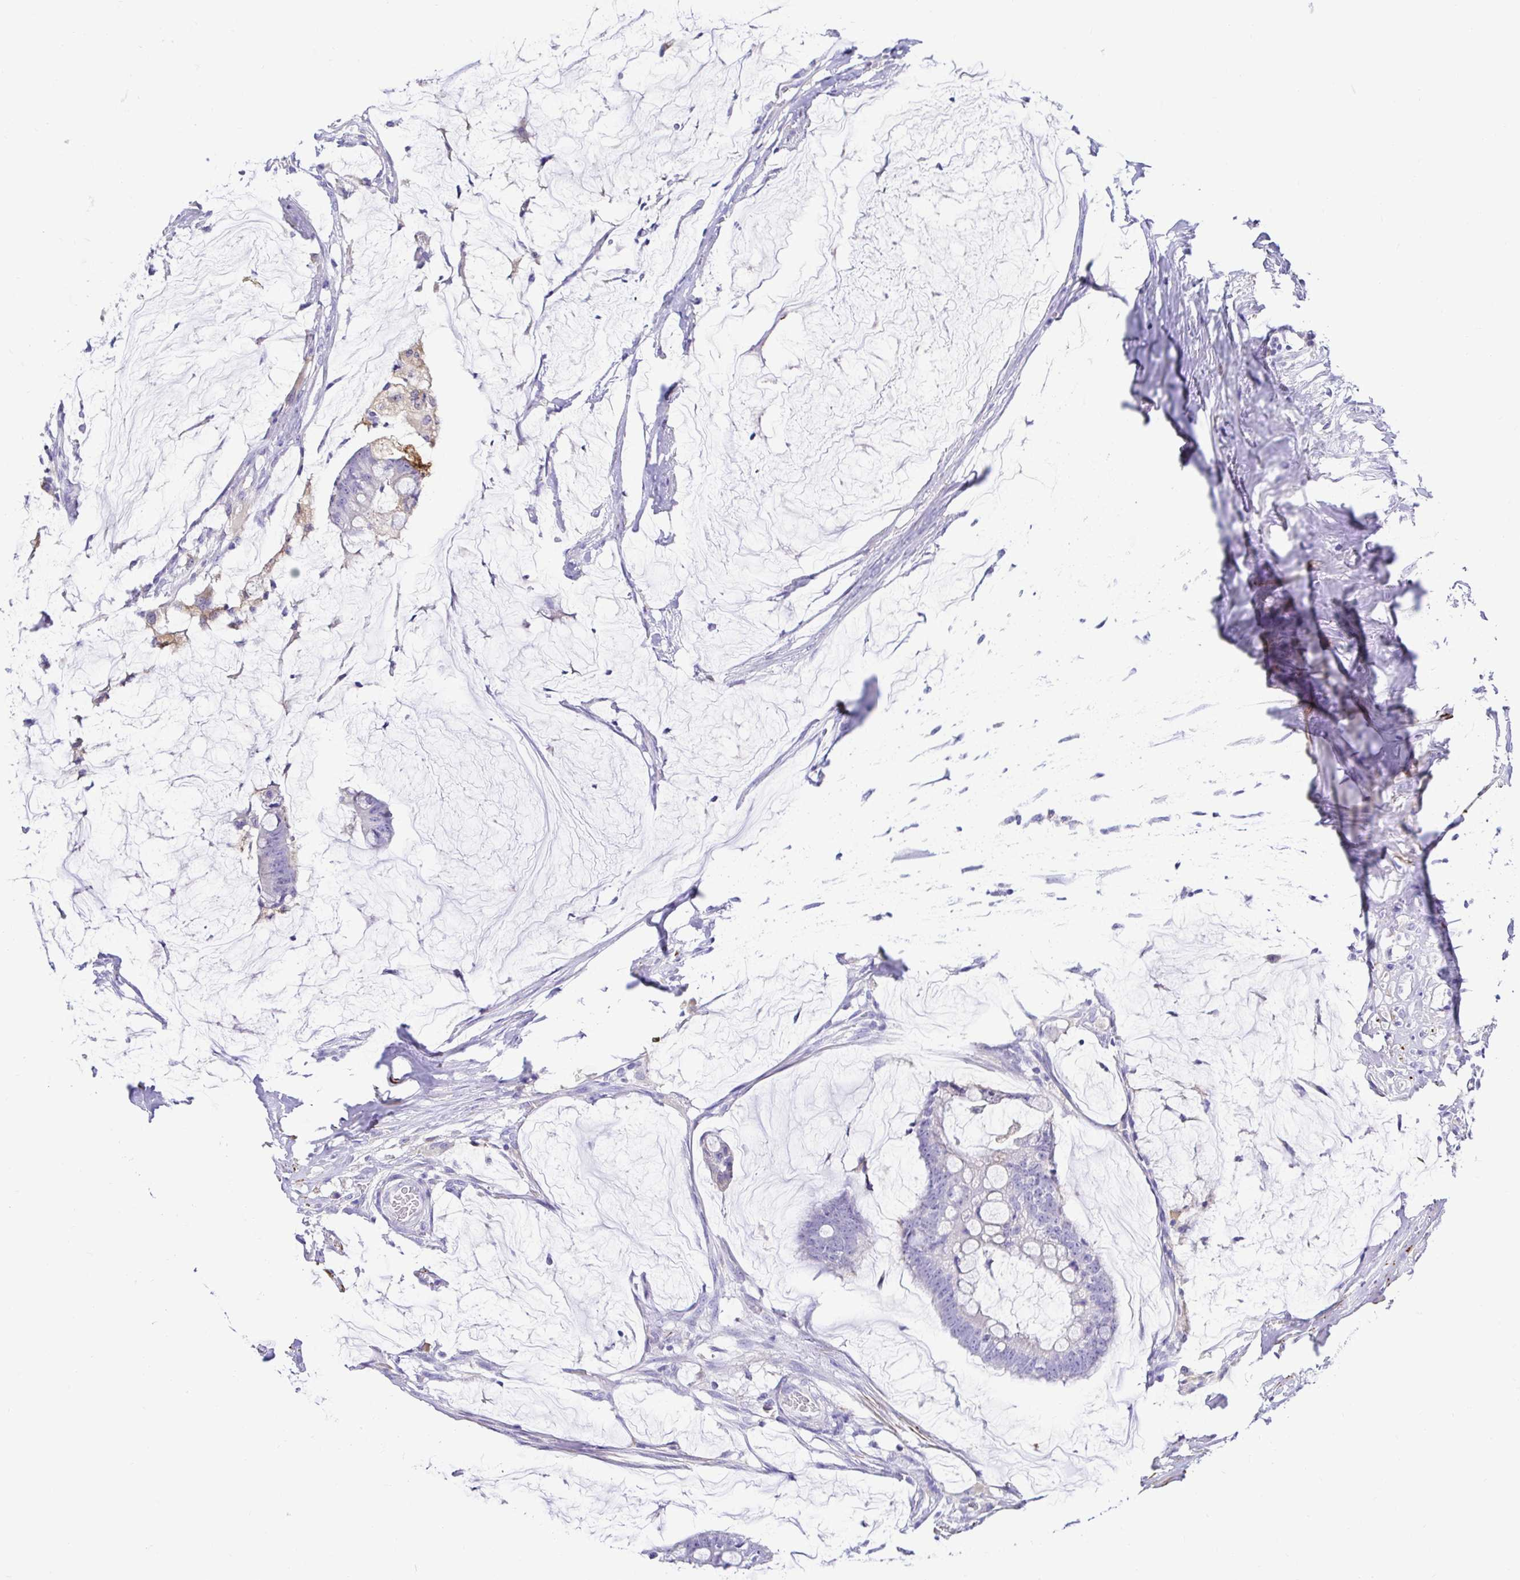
{"staining": {"intensity": "negative", "quantity": "none", "location": "none"}, "tissue": "colorectal cancer", "cell_type": "Tumor cells", "image_type": "cancer", "snomed": [{"axis": "morphology", "description": "Adenocarcinoma, NOS"}, {"axis": "topography", "description": "Colon"}], "caption": "A micrograph of colorectal adenocarcinoma stained for a protein displays no brown staining in tumor cells.", "gene": "BACE2", "patient": {"sex": "male", "age": 62}}